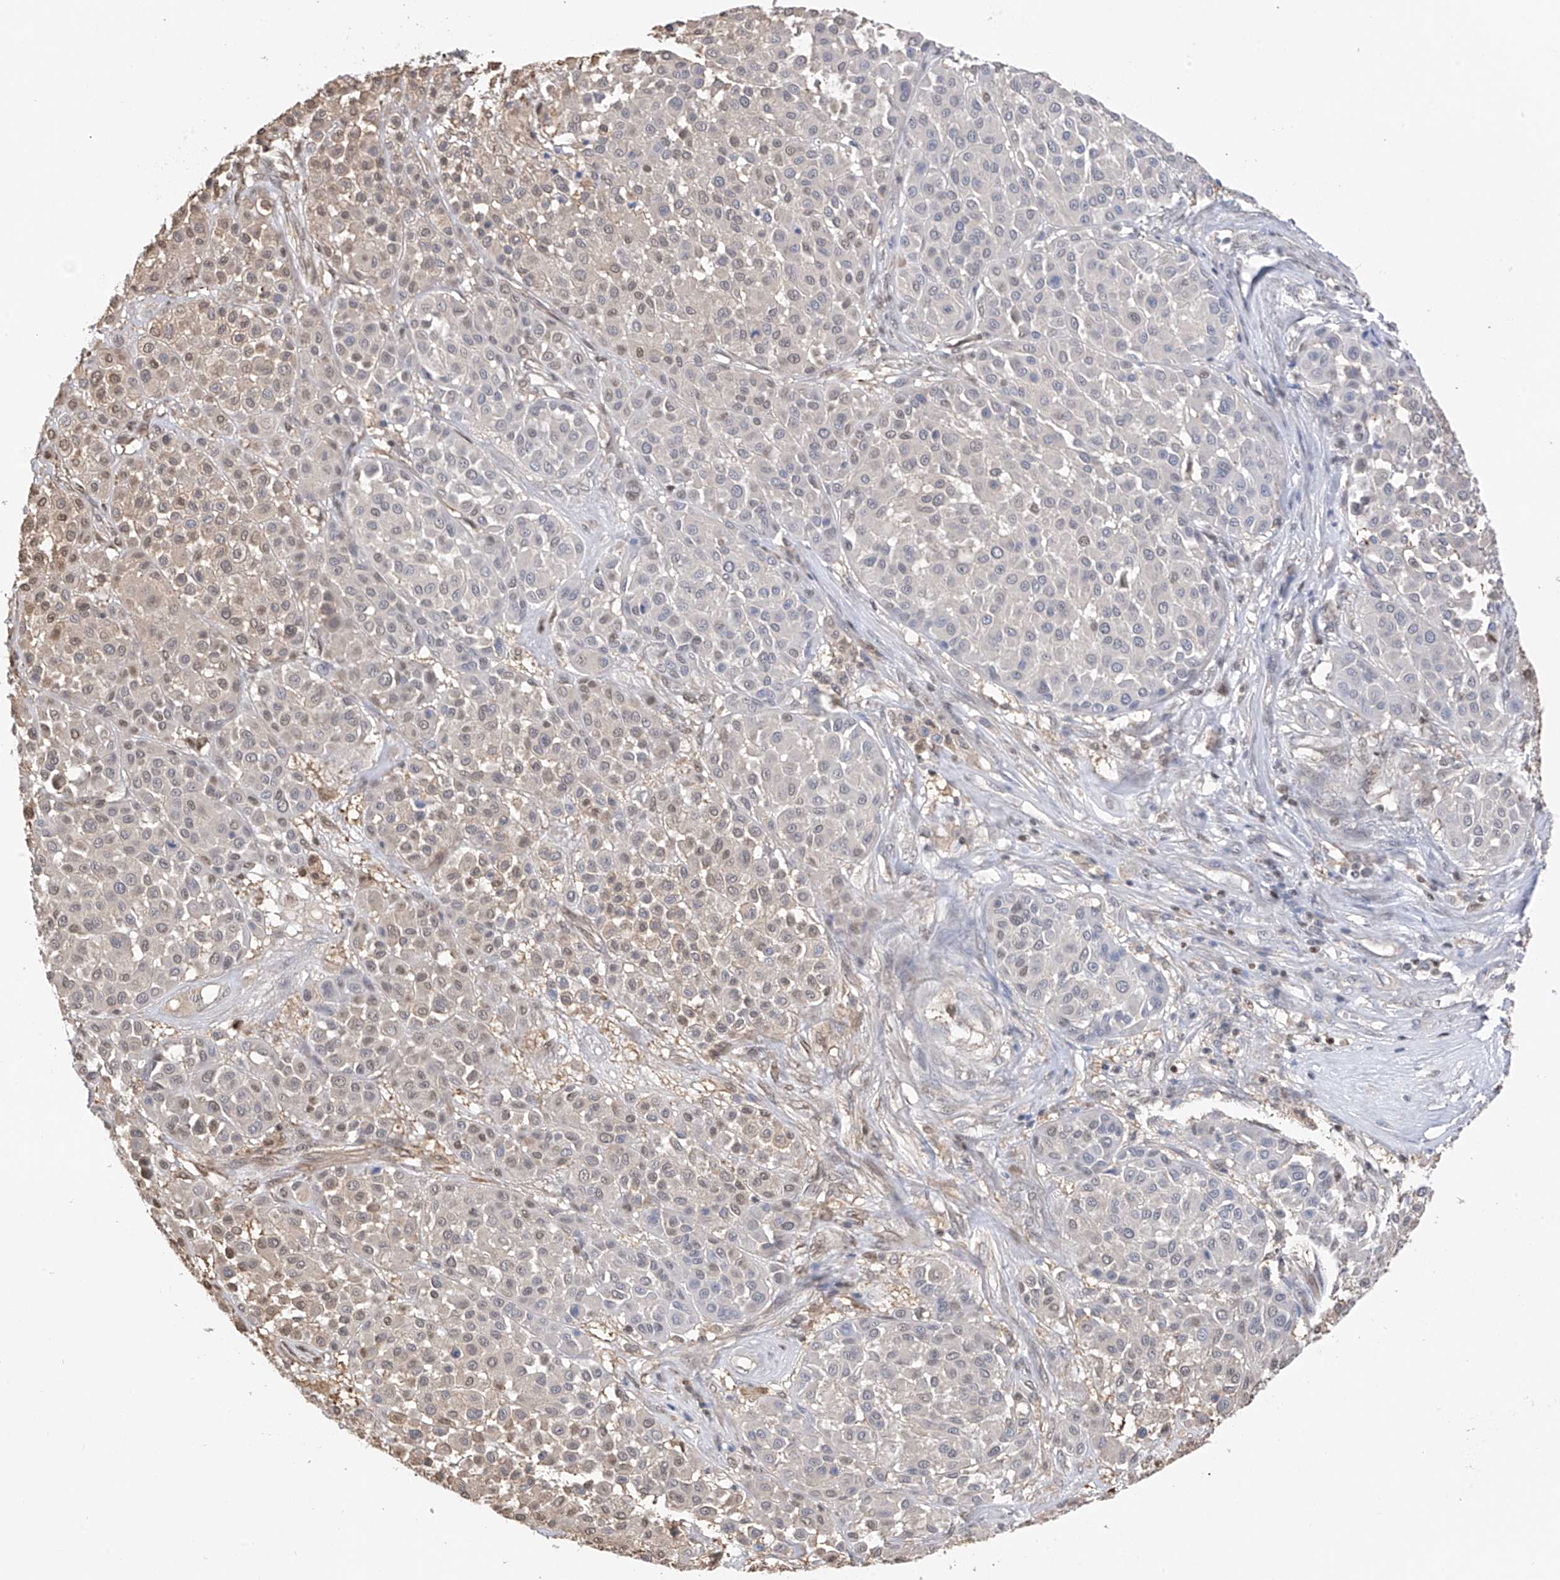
{"staining": {"intensity": "negative", "quantity": "none", "location": "none"}, "tissue": "melanoma", "cell_type": "Tumor cells", "image_type": "cancer", "snomed": [{"axis": "morphology", "description": "Malignant melanoma, Metastatic site"}, {"axis": "topography", "description": "Soft tissue"}], "caption": "IHC histopathology image of neoplastic tissue: malignant melanoma (metastatic site) stained with DAB (3,3'-diaminobenzidine) exhibits no significant protein expression in tumor cells. Nuclei are stained in blue.", "gene": "PMM1", "patient": {"sex": "male", "age": 41}}